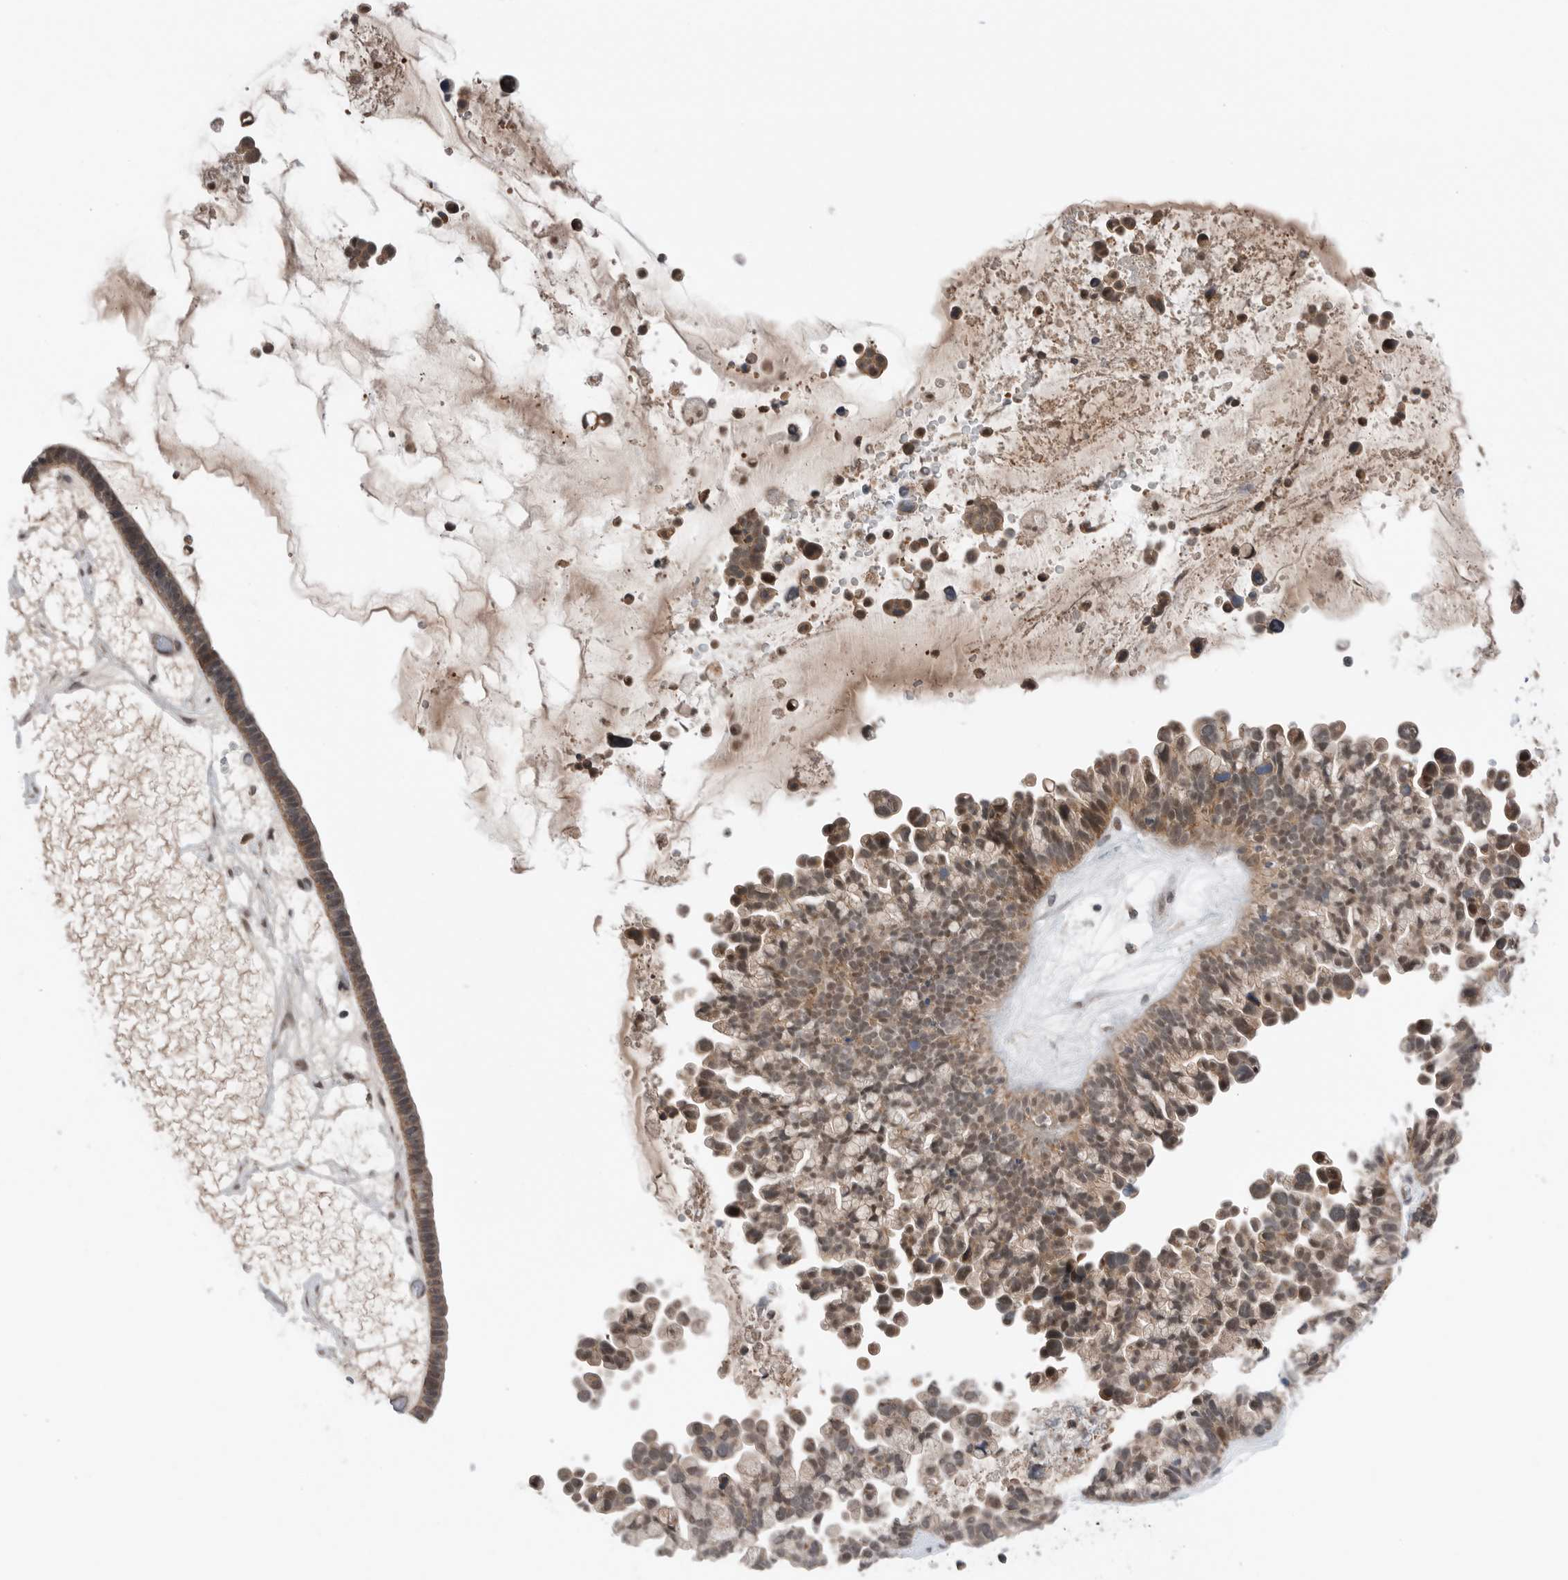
{"staining": {"intensity": "weak", "quantity": ">75%", "location": "cytoplasmic/membranous,nuclear"}, "tissue": "ovarian cancer", "cell_type": "Tumor cells", "image_type": "cancer", "snomed": [{"axis": "morphology", "description": "Cystadenocarcinoma, serous, NOS"}, {"axis": "topography", "description": "Ovary"}], "caption": "An image showing weak cytoplasmic/membranous and nuclear expression in approximately >75% of tumor cells in ovarian serous cystadenocarcinoma, as visualized by brown immunohistochemical staining.", "gene": "NTAQ1", "patient": {"sex": "female", "age": 56}}